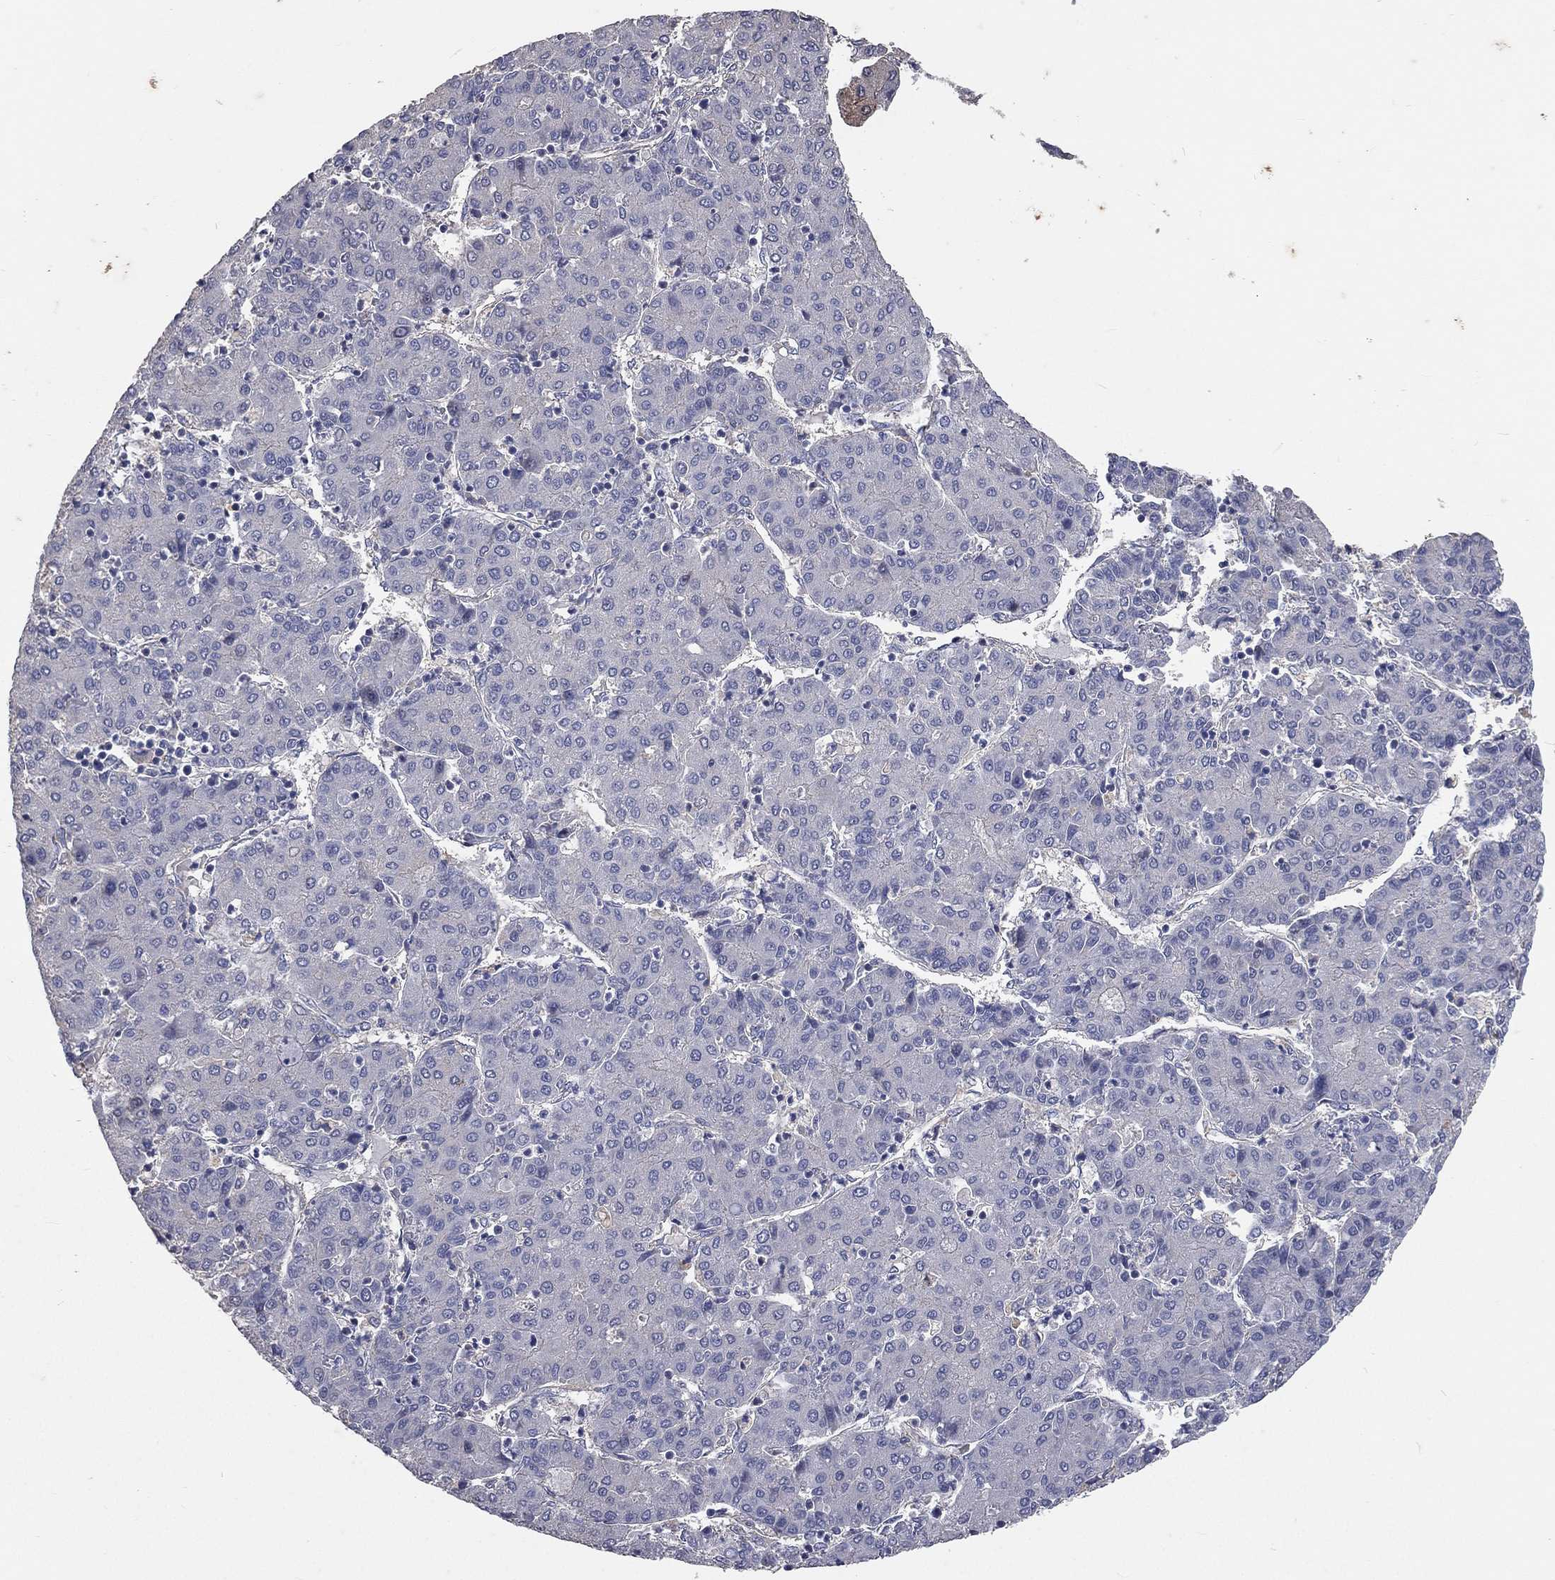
{"staining": {"intensity": "negative", "quantity": "none", "location": "none"}, "tissue": "liver cancer", "cell_type": "Tumor cells", "image_type": "cancer", "snomed": [{"axis": "morphology", "description": "Carcinoma, Hepatocellular, NOS"}, {"axis": "topography", "description": "Liver"}], "caption": "This is an IHC histopathology image of human liver cancer (hepatocellular carcinoma). There is no positivity in tumor cells.", "gene": "CROCC", "patient": {"sex": "male", "age": 65}}